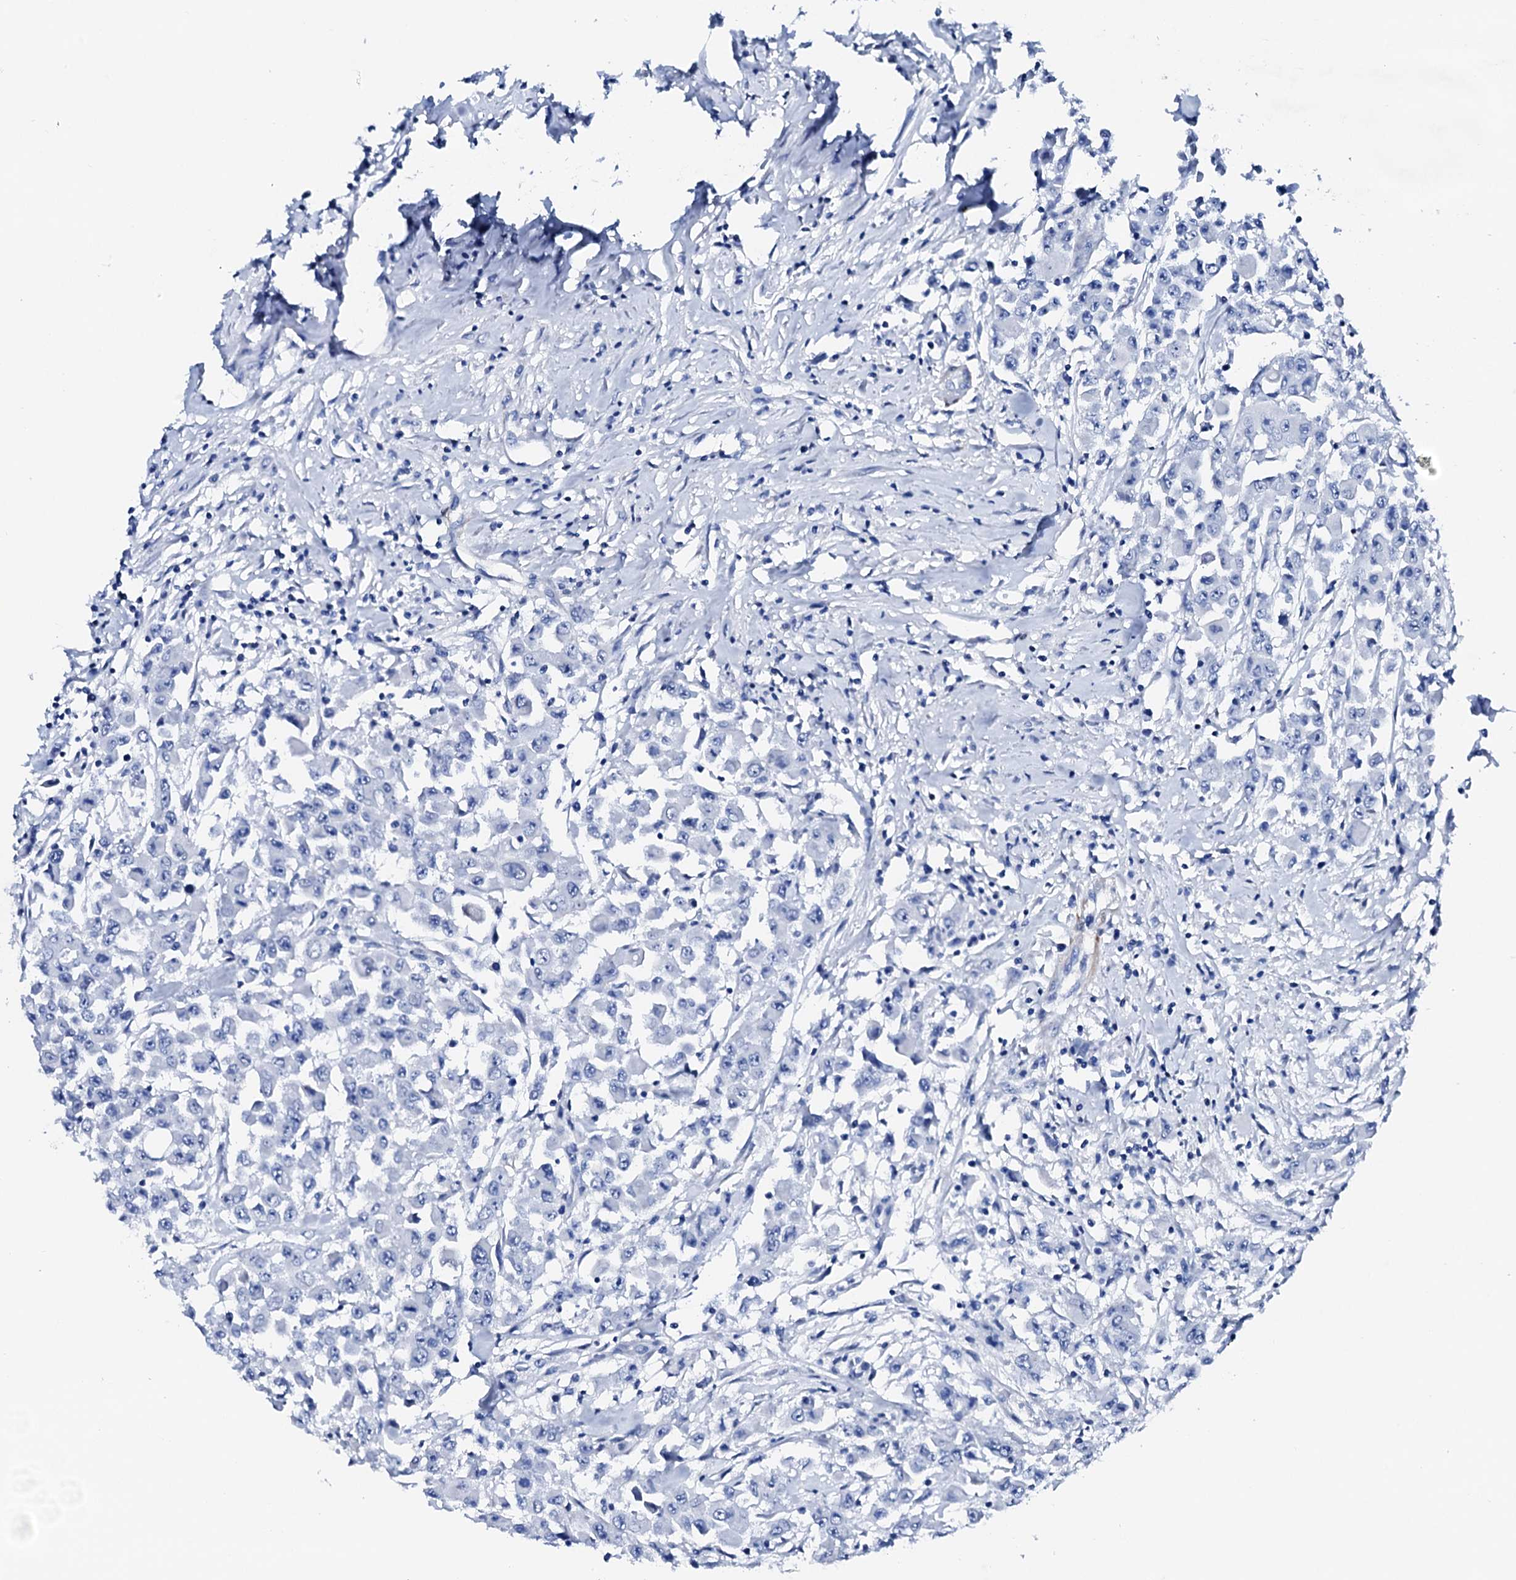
{"staining": {"intensity": "negative", "quantity": "none", "location": "none"}, "tissue": "colorectal cancer", "cell_type": "Tumor cells", "image_type": "cancer", "snomed": [{"axis": "morphology", "description": "Adenocarcinoma, NOS"}, {"axis": "topography", "description": "Colon"}], "caption": "The micrograph exhibits no significant positivity in tumor cells of adenocarcinoma (colorectal).", "gene": "NRIP2", "patient": {"sex": "male", "age": 51}}